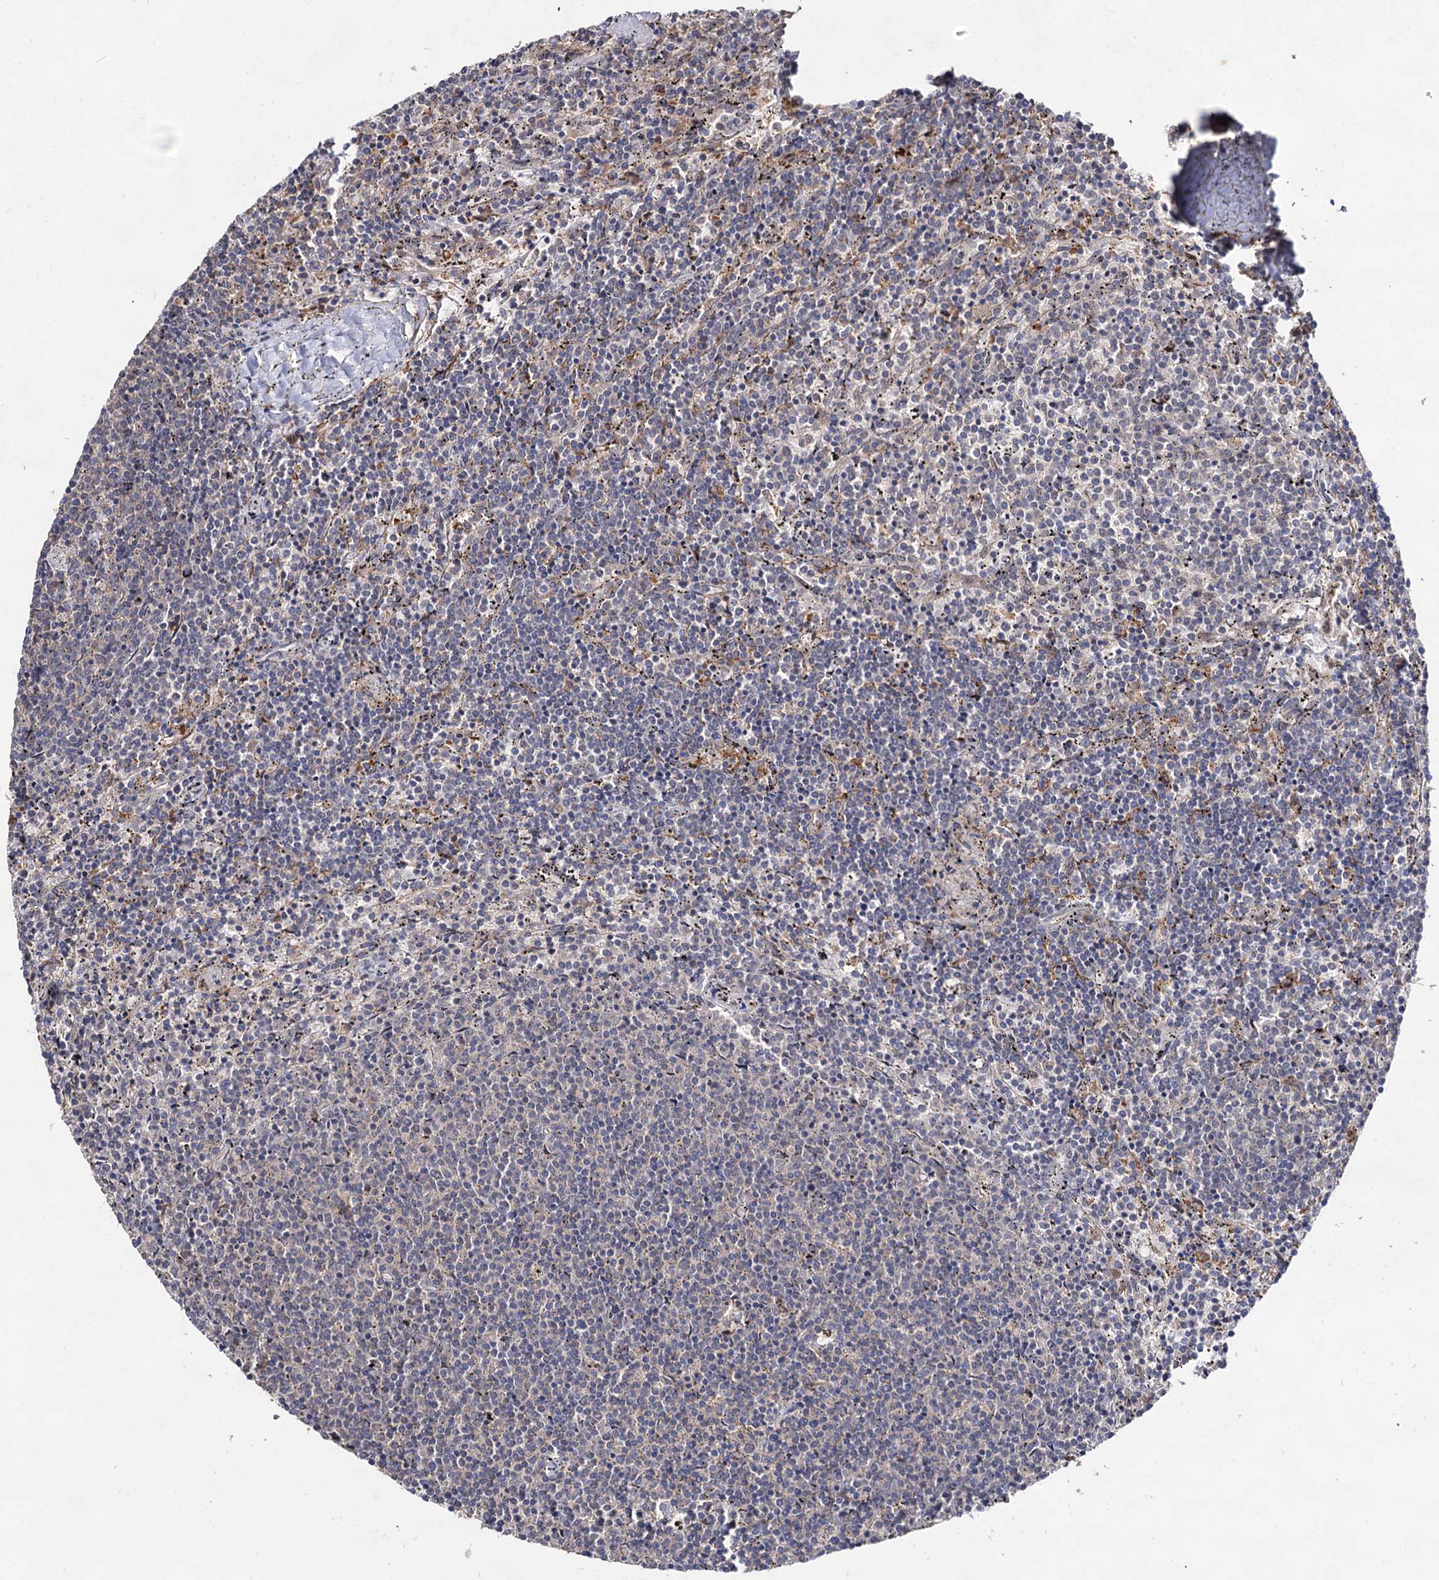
{"staining": {"intensity": "negative", "quantity": "none", "location": "none"}, "tissue": "lymphoma", "cell_type": "Tumor cells", "image_type": "cancer", "snomed": [{"axis": "morphology", "description": "Malignant lymphoma, non-Hodgkin's type, Low grade"}, {"axis": "topography", "description": "Spleen"}], "caption": "Micrograph shows no significant protein staining in tumor cells of lymphoma.", "gene": "ACTR6", "patient": {"sex": "female", "age": 50}}